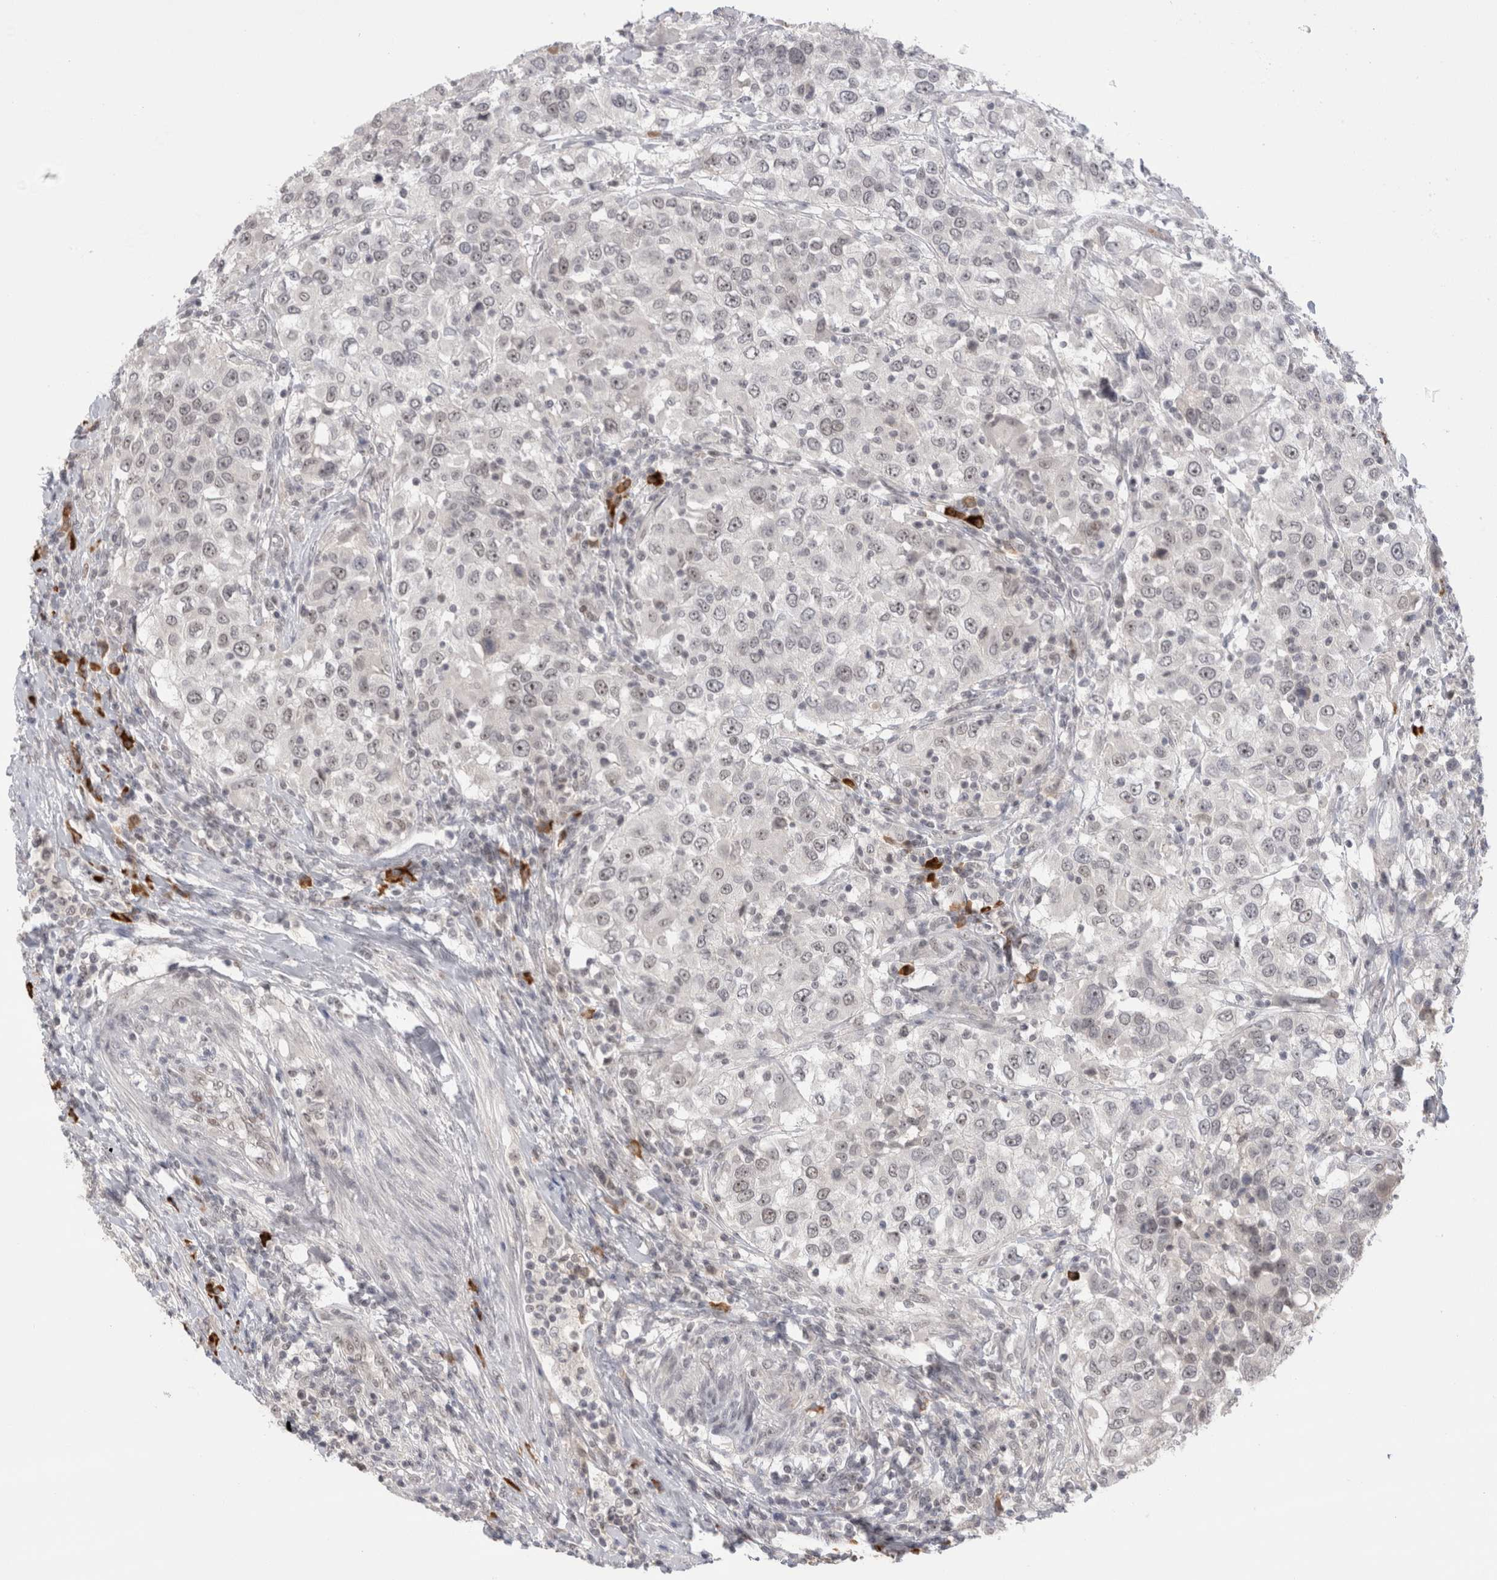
{"staining": {"intensity": "weak", "quantity": "<25%", "location": "nuclear"}, "tissue": "urothelial cancer", "cell_type": "Tumor cells", "image_type": "cancer", "snomed": [{"axis": "morphology", "description": "Urothelial carcinoma, High grade"}, {"axis": "topography", "description": "Urinary bladder"}], "caption": "High magnification brightfield microscopy of urothelial cancer stained with DAB (3,3'-diaminobenzidine) (brown) and counterstained with hematoxylin (blue): tumor cells show no significant staining.", "gene": "ZNF24", "patient": {"sex": "female", "age": 80}}